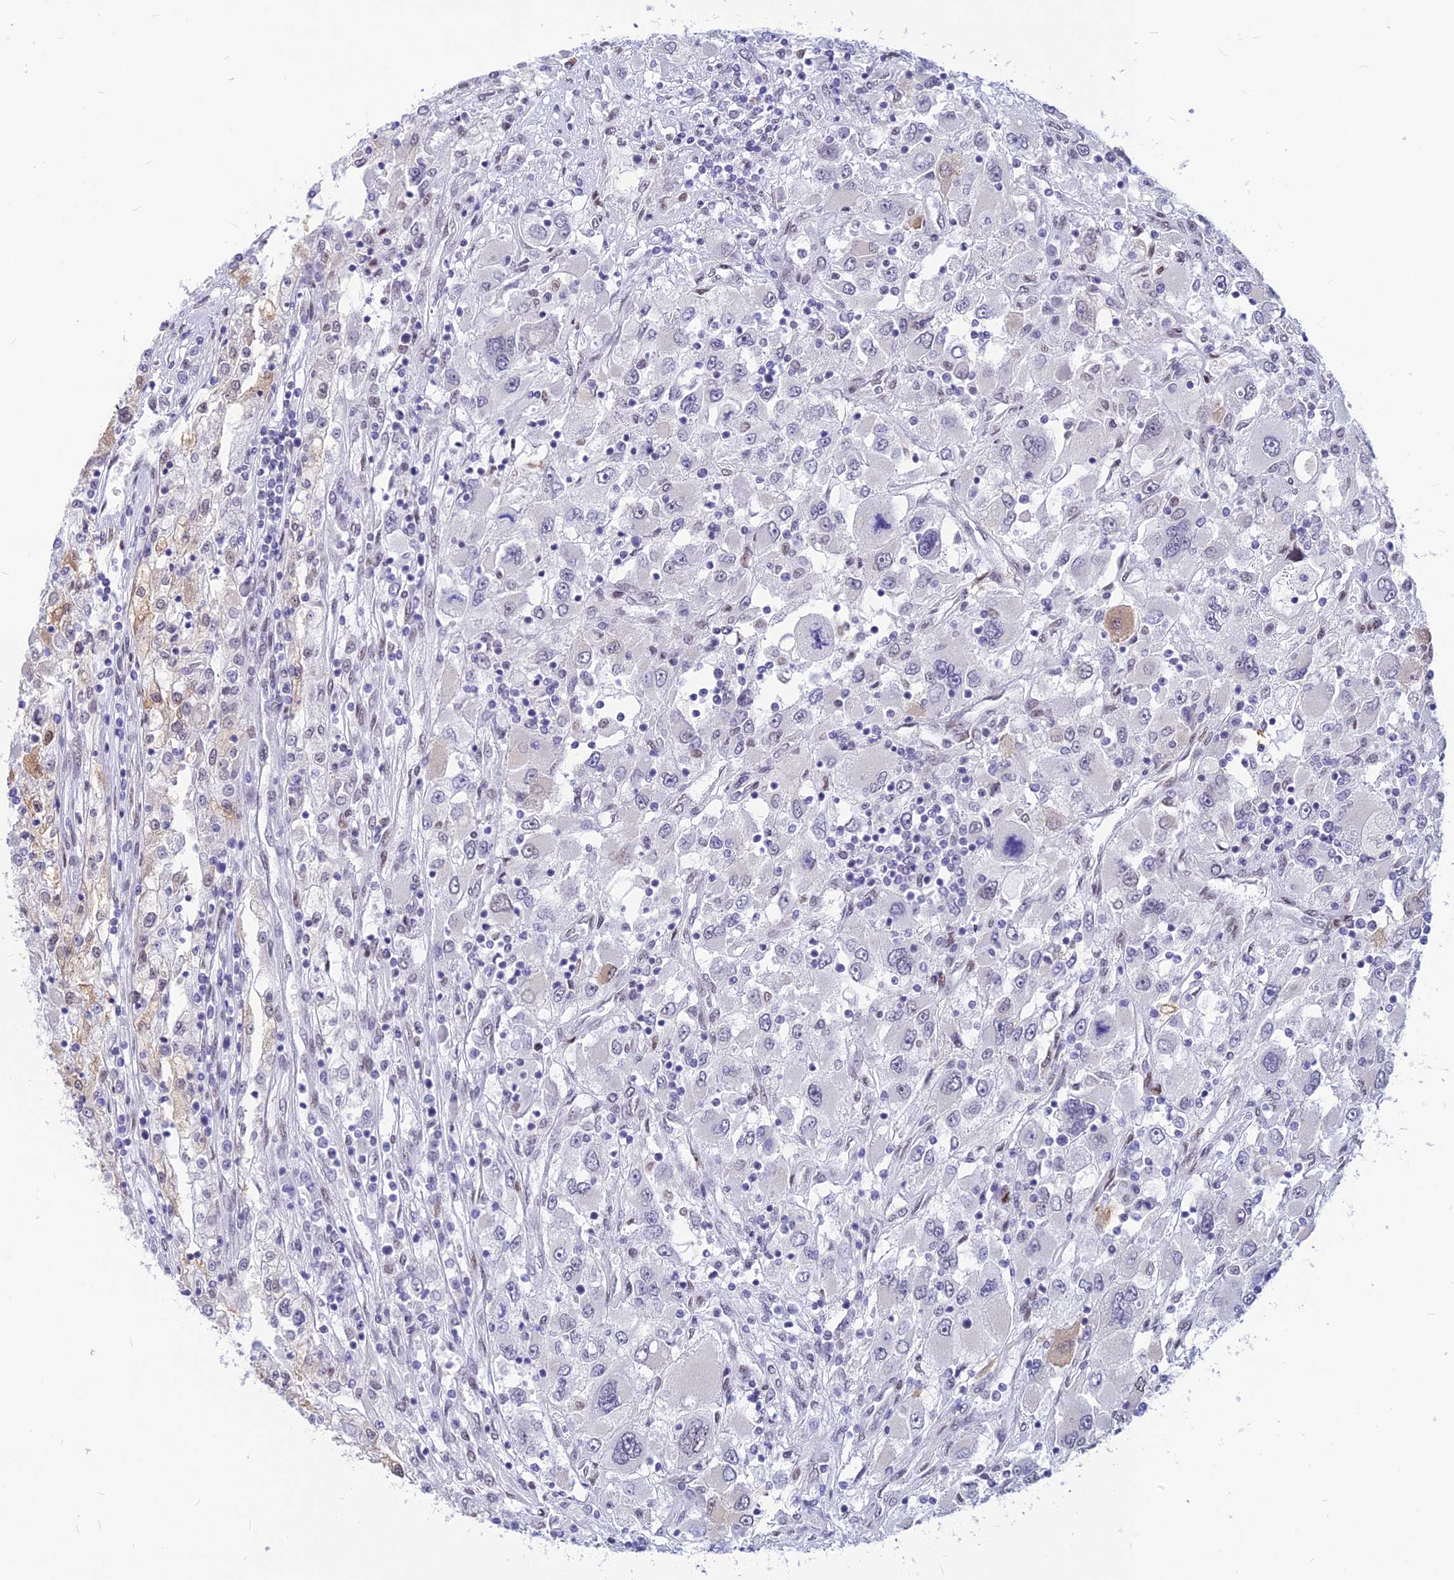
{"staining": {"intensity": "moderate", "quantity": "<25%", "location": "cytoplasmic/membranous"}, "tissue": "renal cancer", "cell_type": "Tumor cells", "image_type": "cancer", "snomed": [{"axis": "morphology", "description": "Adenocarcinoma, NOS"}, {"axis": "topography", "description": "Kidney"}], "caption": "Immunohistochemical staining of human renal cancer reveals low levels of moderate cytoplasmic/membranous protein staining in about <25% of tumor cells.", "gene": "KCTD13", "patient": {"sex": "female", "age": 52}}